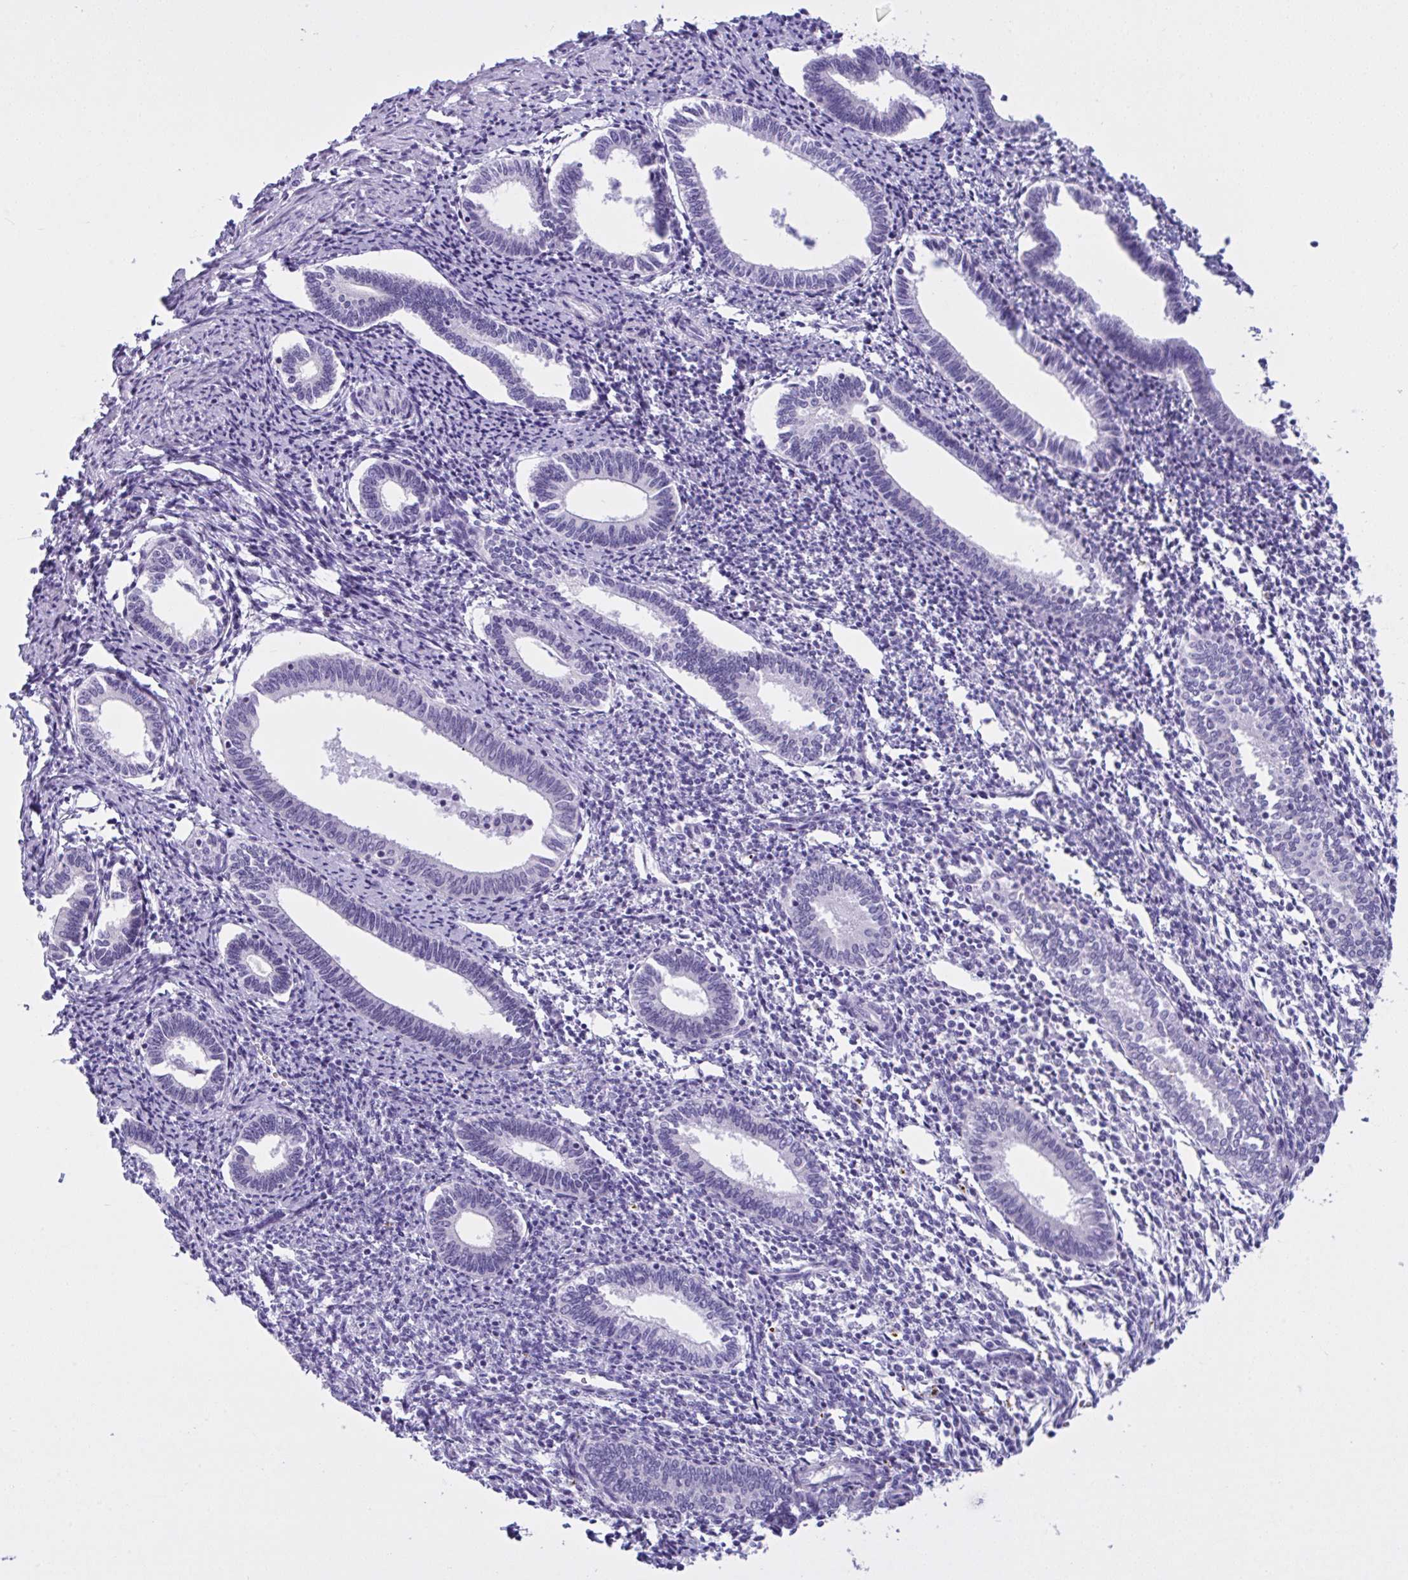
{"staining": {"intensity": "negative", "quantity": "none", "location": "none"}, "tissue": "endometrium", "cell_type": "Cells in endometrial stroma", "image_type": "normal", "snomed": [{"axis": "morphology", "description": "Normal tissue, NOS"}, {"axis": "topography", "description": "Endometrium"}], "caption": "The image exhibits no staining of cells in endometrial stroma in benign endometrium. Brightfield microscopy of immunohistochemistry stained with DAB (3,3'-diaminobenzidine) (brown) and hematoxylin (blue), captured at high magnification.", "gene": "YBX2", "patient": {"sex": "female", "age": 41}}